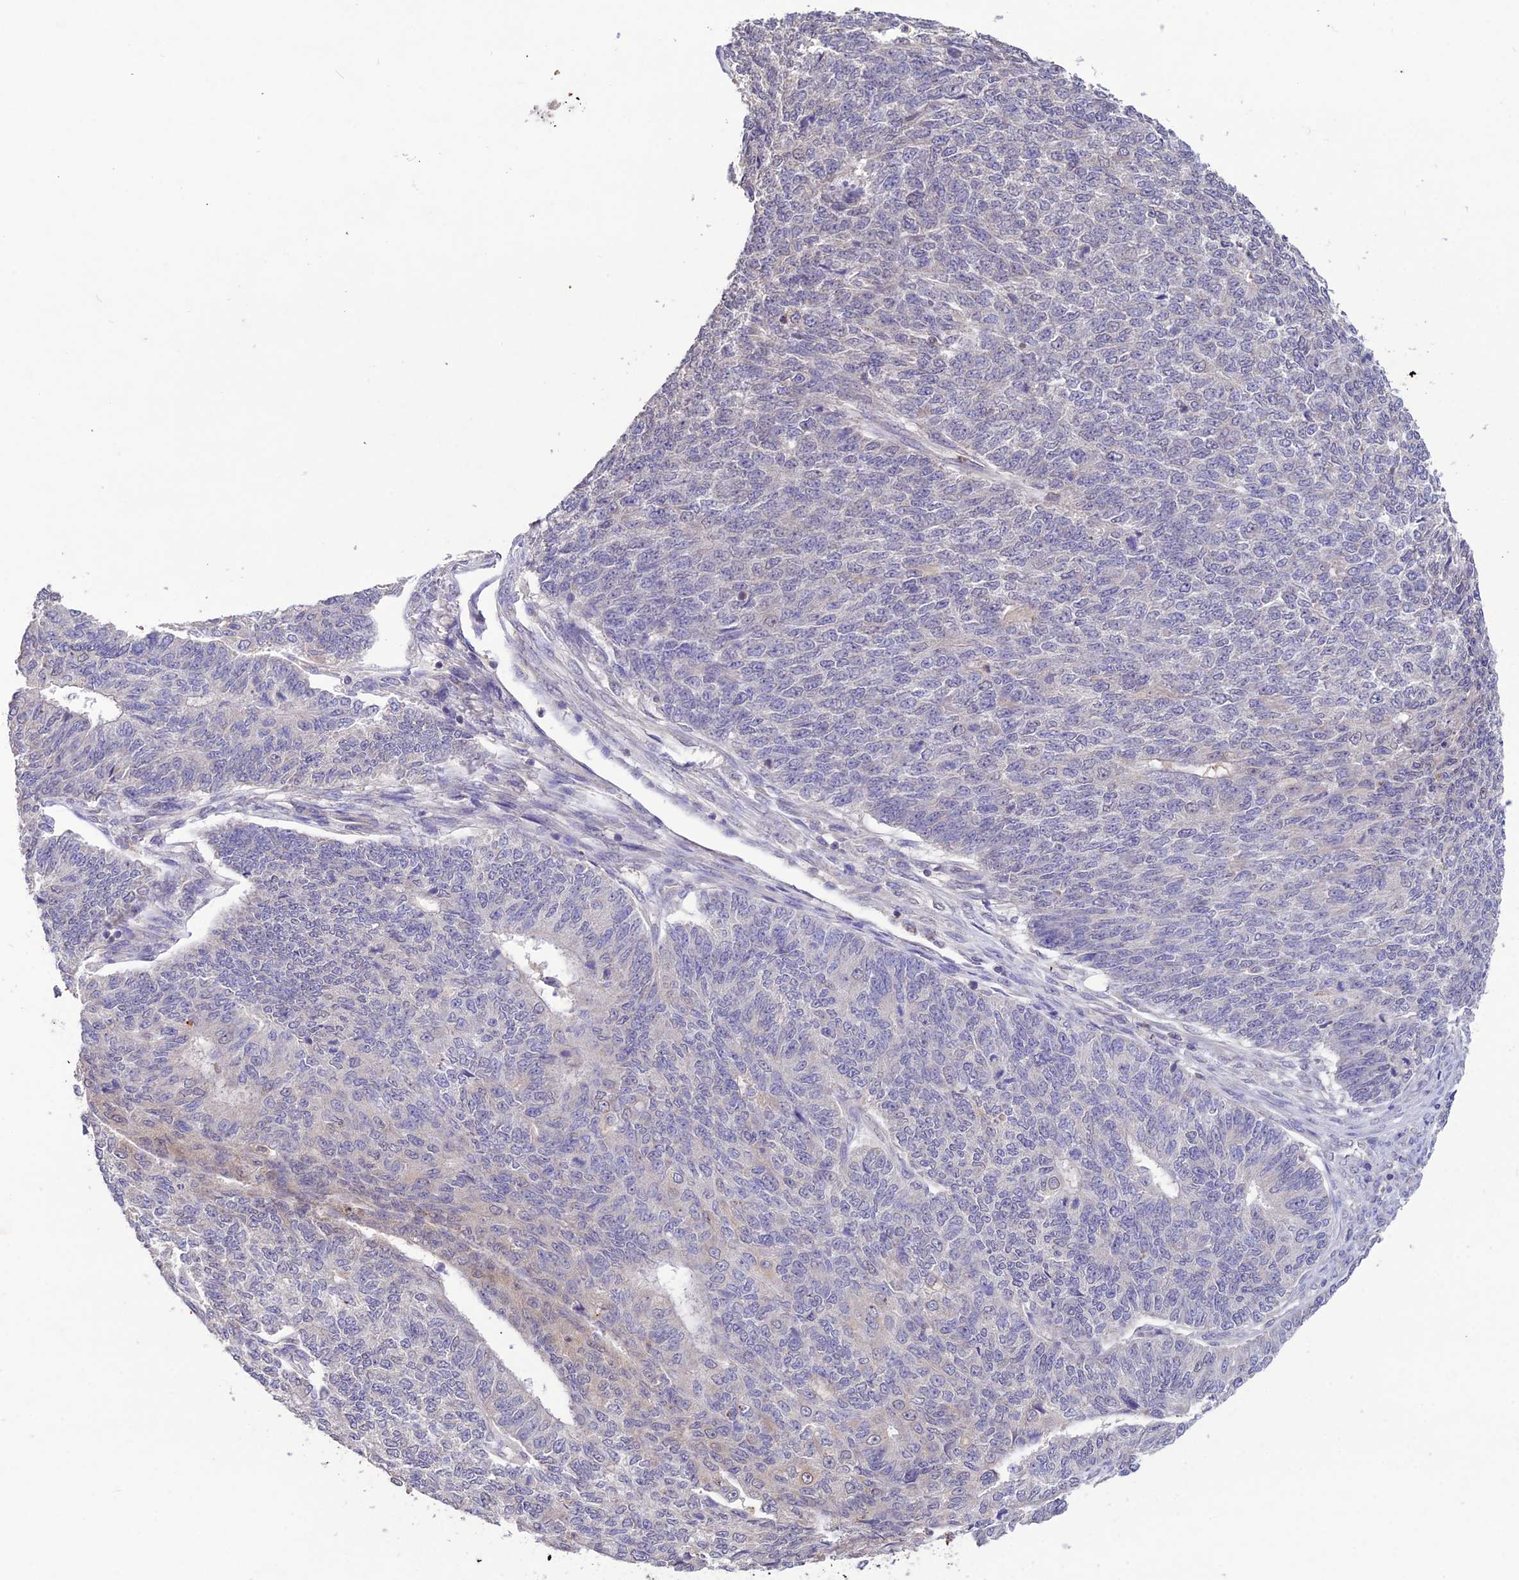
{"staining": {"intensity": "negative", "quantity": "none", "location": "none"}, "tissue": "endometrial cancer", "cell_type": "Tumor cells", "image_type": "cancer", "snomed": [{"axis": "morphology", "description": "Adenocarcinoma, NOS"}, {"axis": "topography", "description": "Endometrium"}], "caption": "The immunohistochemistry (IHC) image has no significant expression in tumor cells of endometrial cancer (adenocarcinoma) tissue. The staining is performed using DAB (3,3'-diaminobenzidine) brown chromogen with nuclei counter-stained in using hematoxylin.", "gene": "PGK1", "patient": {"sex": "female", "age": 32}}